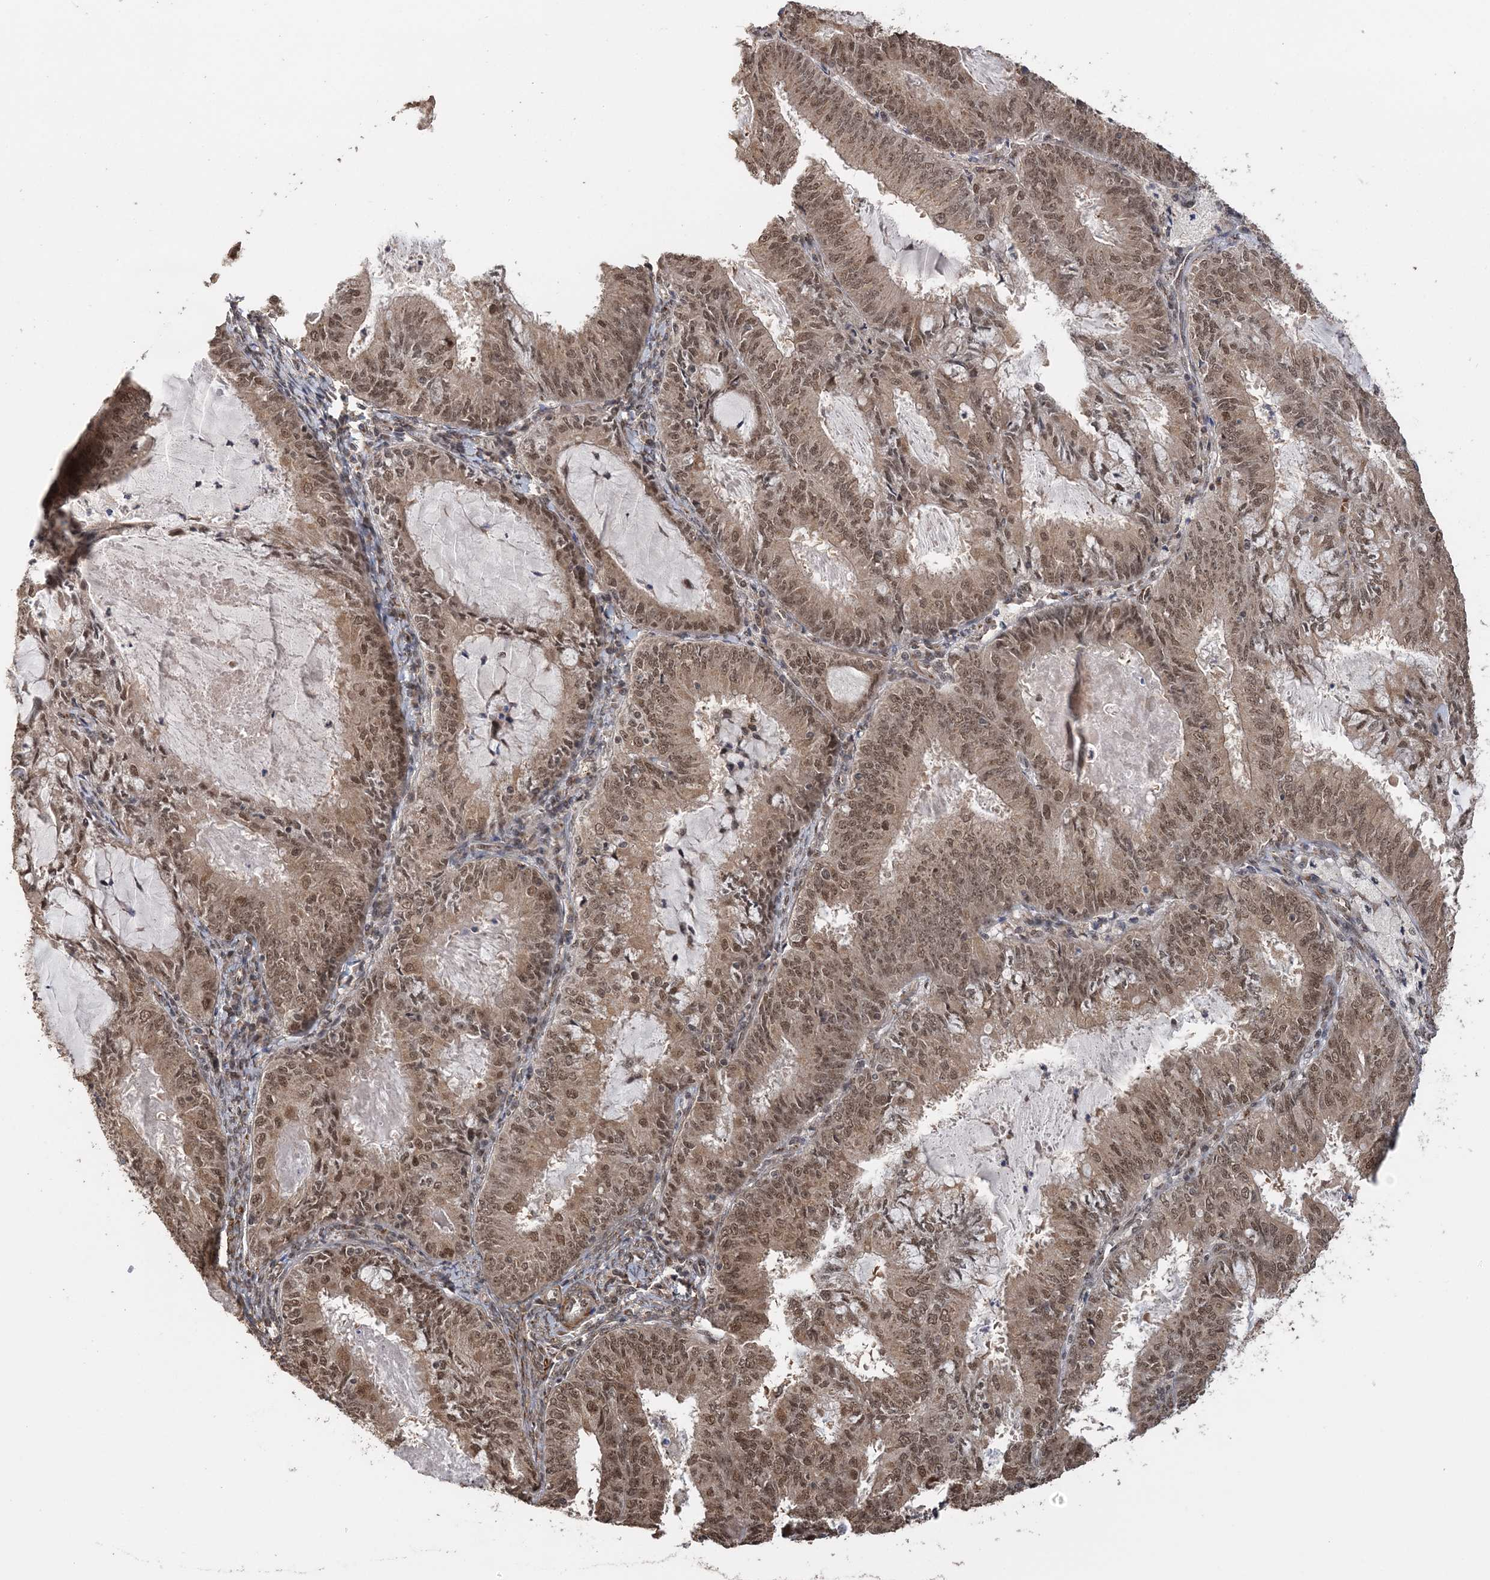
{"staining": {"intensity": "moderate", "quantity": ">75%", "location": "cytoplasmic/membranous,nuclear"}, "tissue": "endometrial cancer", "cell_type": "Tumor cells", "image_type": "cancer", "snomed": [{"axis": "morphology", "description": "Adenocarcinoma, NOS"}, {"axis": "topography", "description": "Endometrium"}], "caption": "A medium amount of moderate cytoplasmic/membranous and nuclear positivity is present in approximately >75% of tumor cells in adenocarcinoma (endometrial) tissue.", "gene": "TSHZ2", "patient": {"sex": "female", "age": 57}}